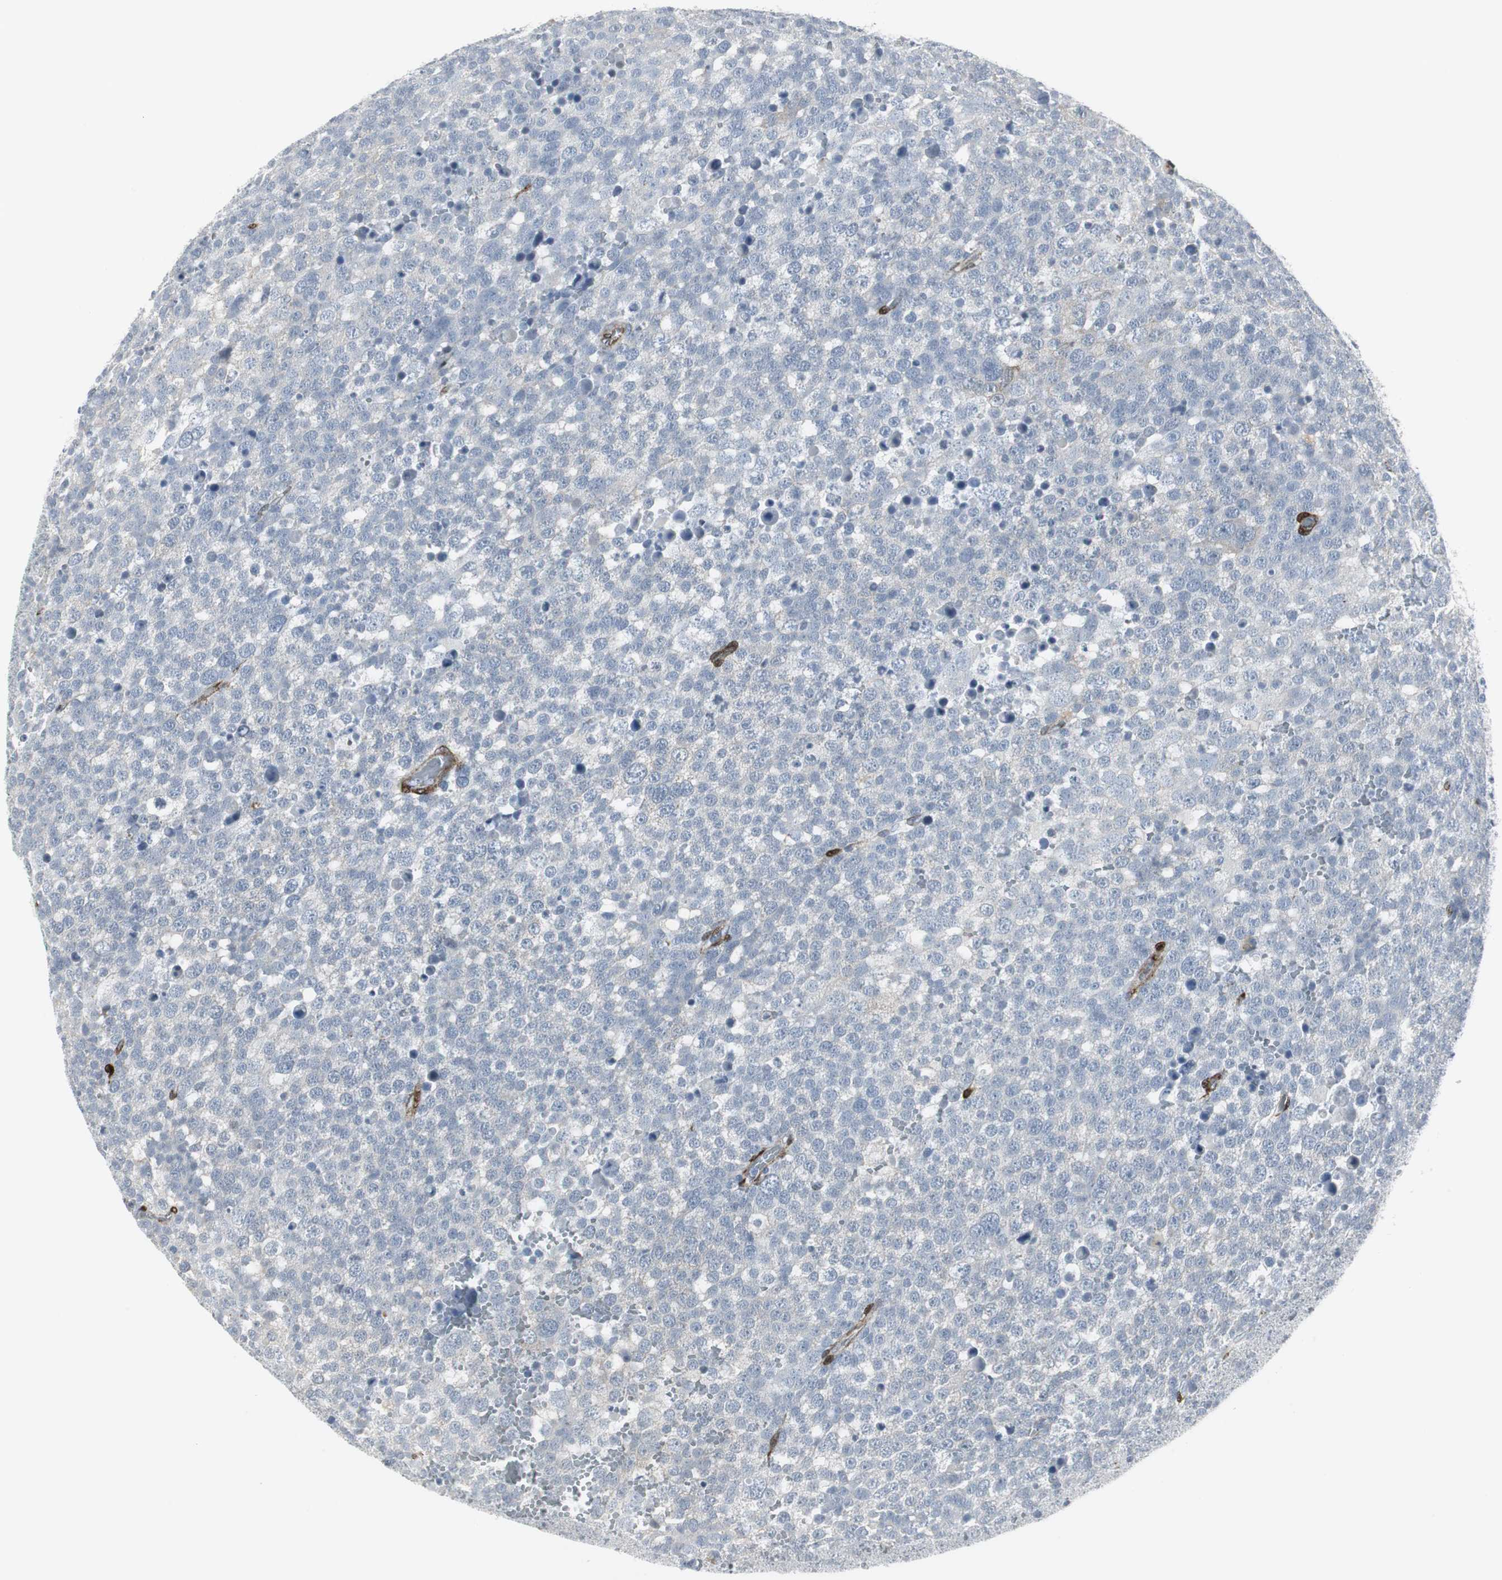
{"staining": {"intensity": "negative", "quantity": "none", "location": "none"}, "tissue": "testis cancer", "cell_type": "Tumor cells", "image_type": "cancer", "snomed": [{"axis": "morphology", "description": "Seminoma, NOS"}, {"axis": "topography", "description": "Testis"}], "caption": "This is an IHC micrograph of human seminoma (testis). There is no expression in tumor cells.", "gene": "PPP1R14A", "patient": {"sex": "male", "age": 71}}